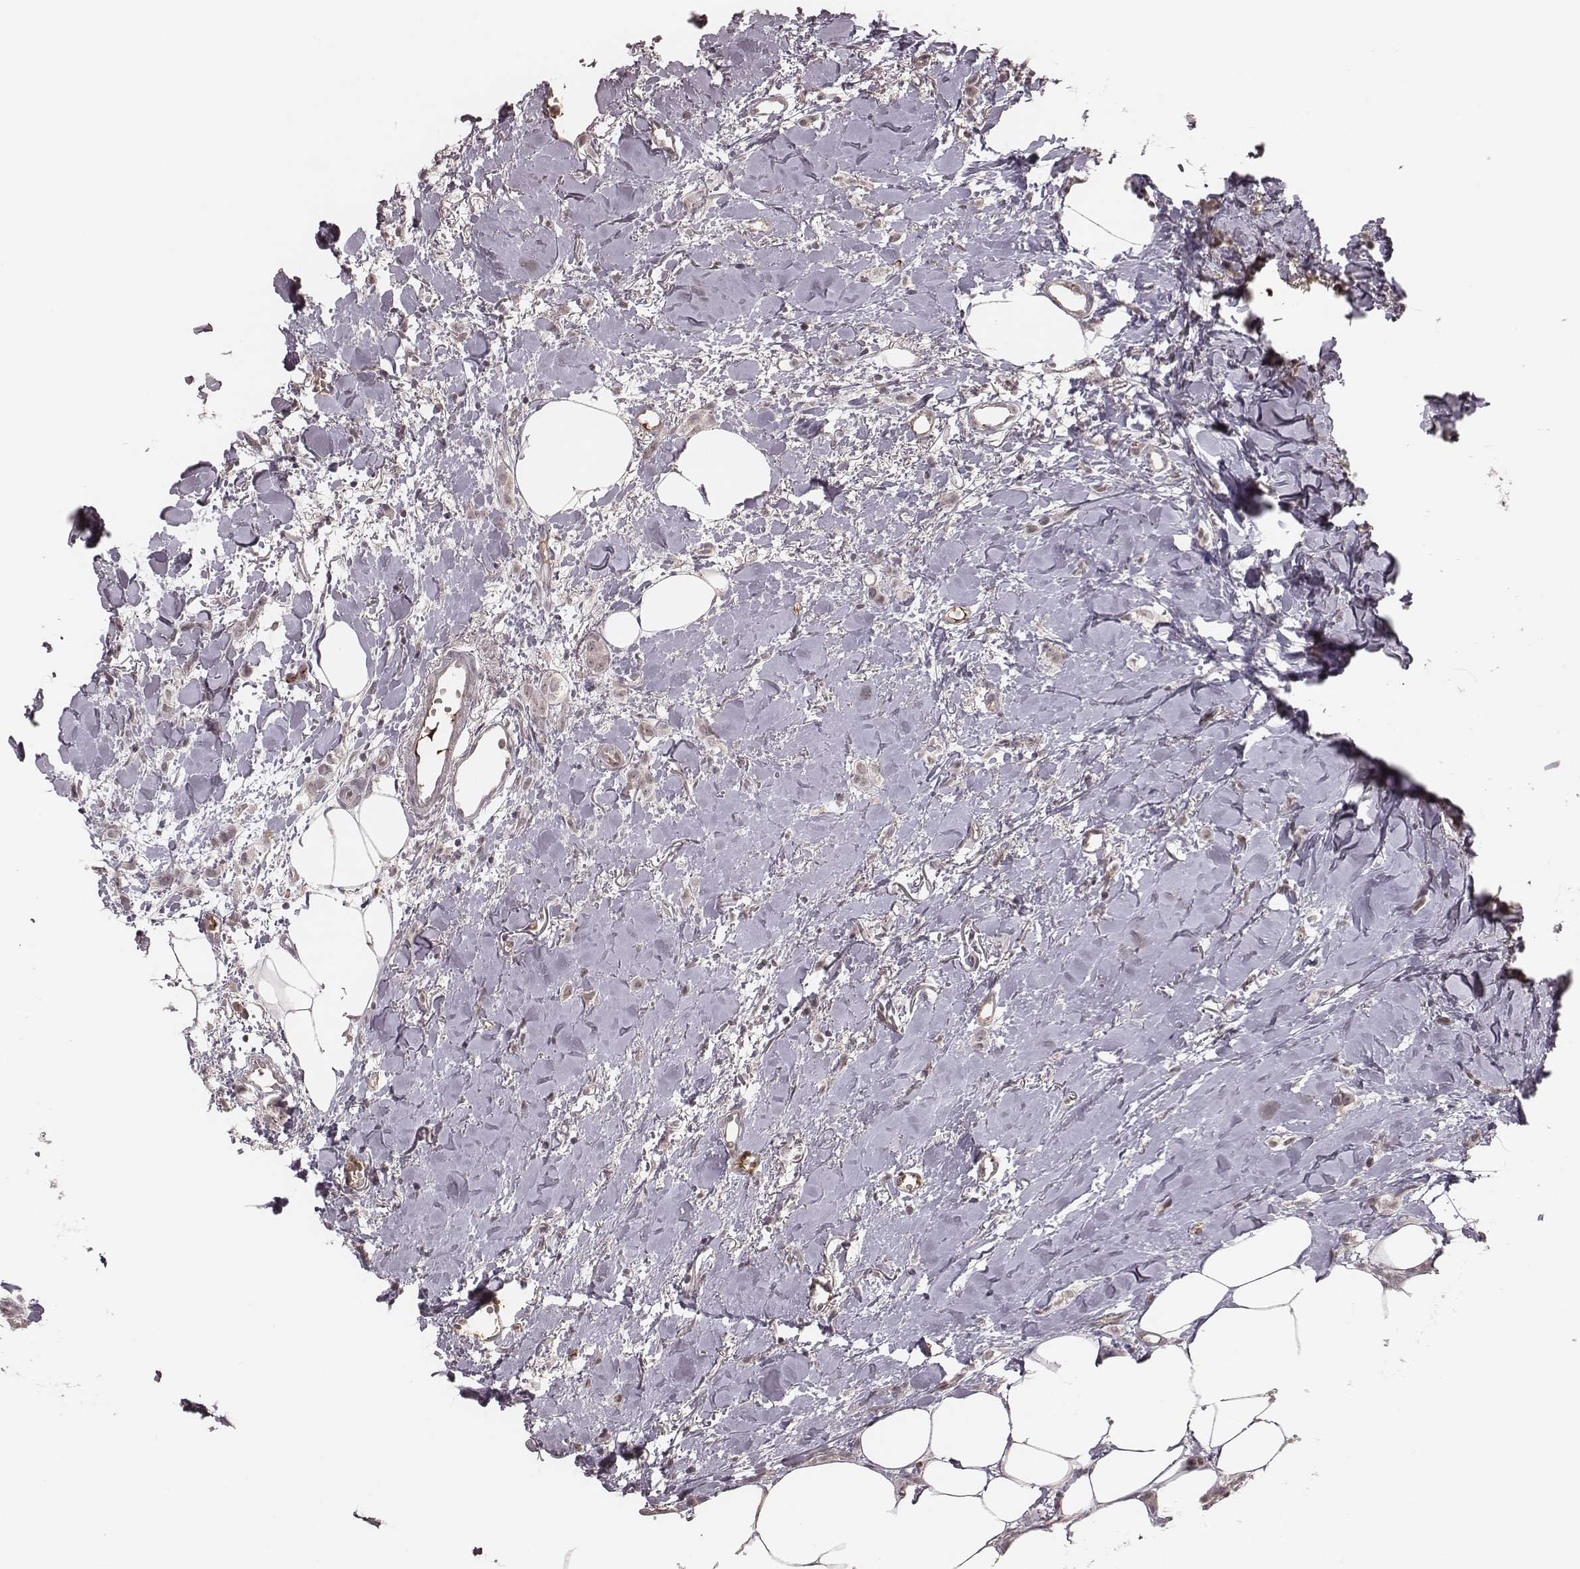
{"staining": {"intensity": "negative", "quantity": "none", "location": "none"}, "tissue": "breast cancer", "cell_type": "Tumor cells", "image_type": "cancer", "snomed": [{"axis": "morphology", "description": "Duct carcinoma"}, {"axis": "topography", "description": "Breast"}], "caption": "The photomicrograph displays no significant staining in tumor cells of invasive ductal carcinoma (breast). (Brightfield microscopy of DAB IHC at high magnification).", "gene": "IL5", "patient": {"sex": "female", "age": 85}}